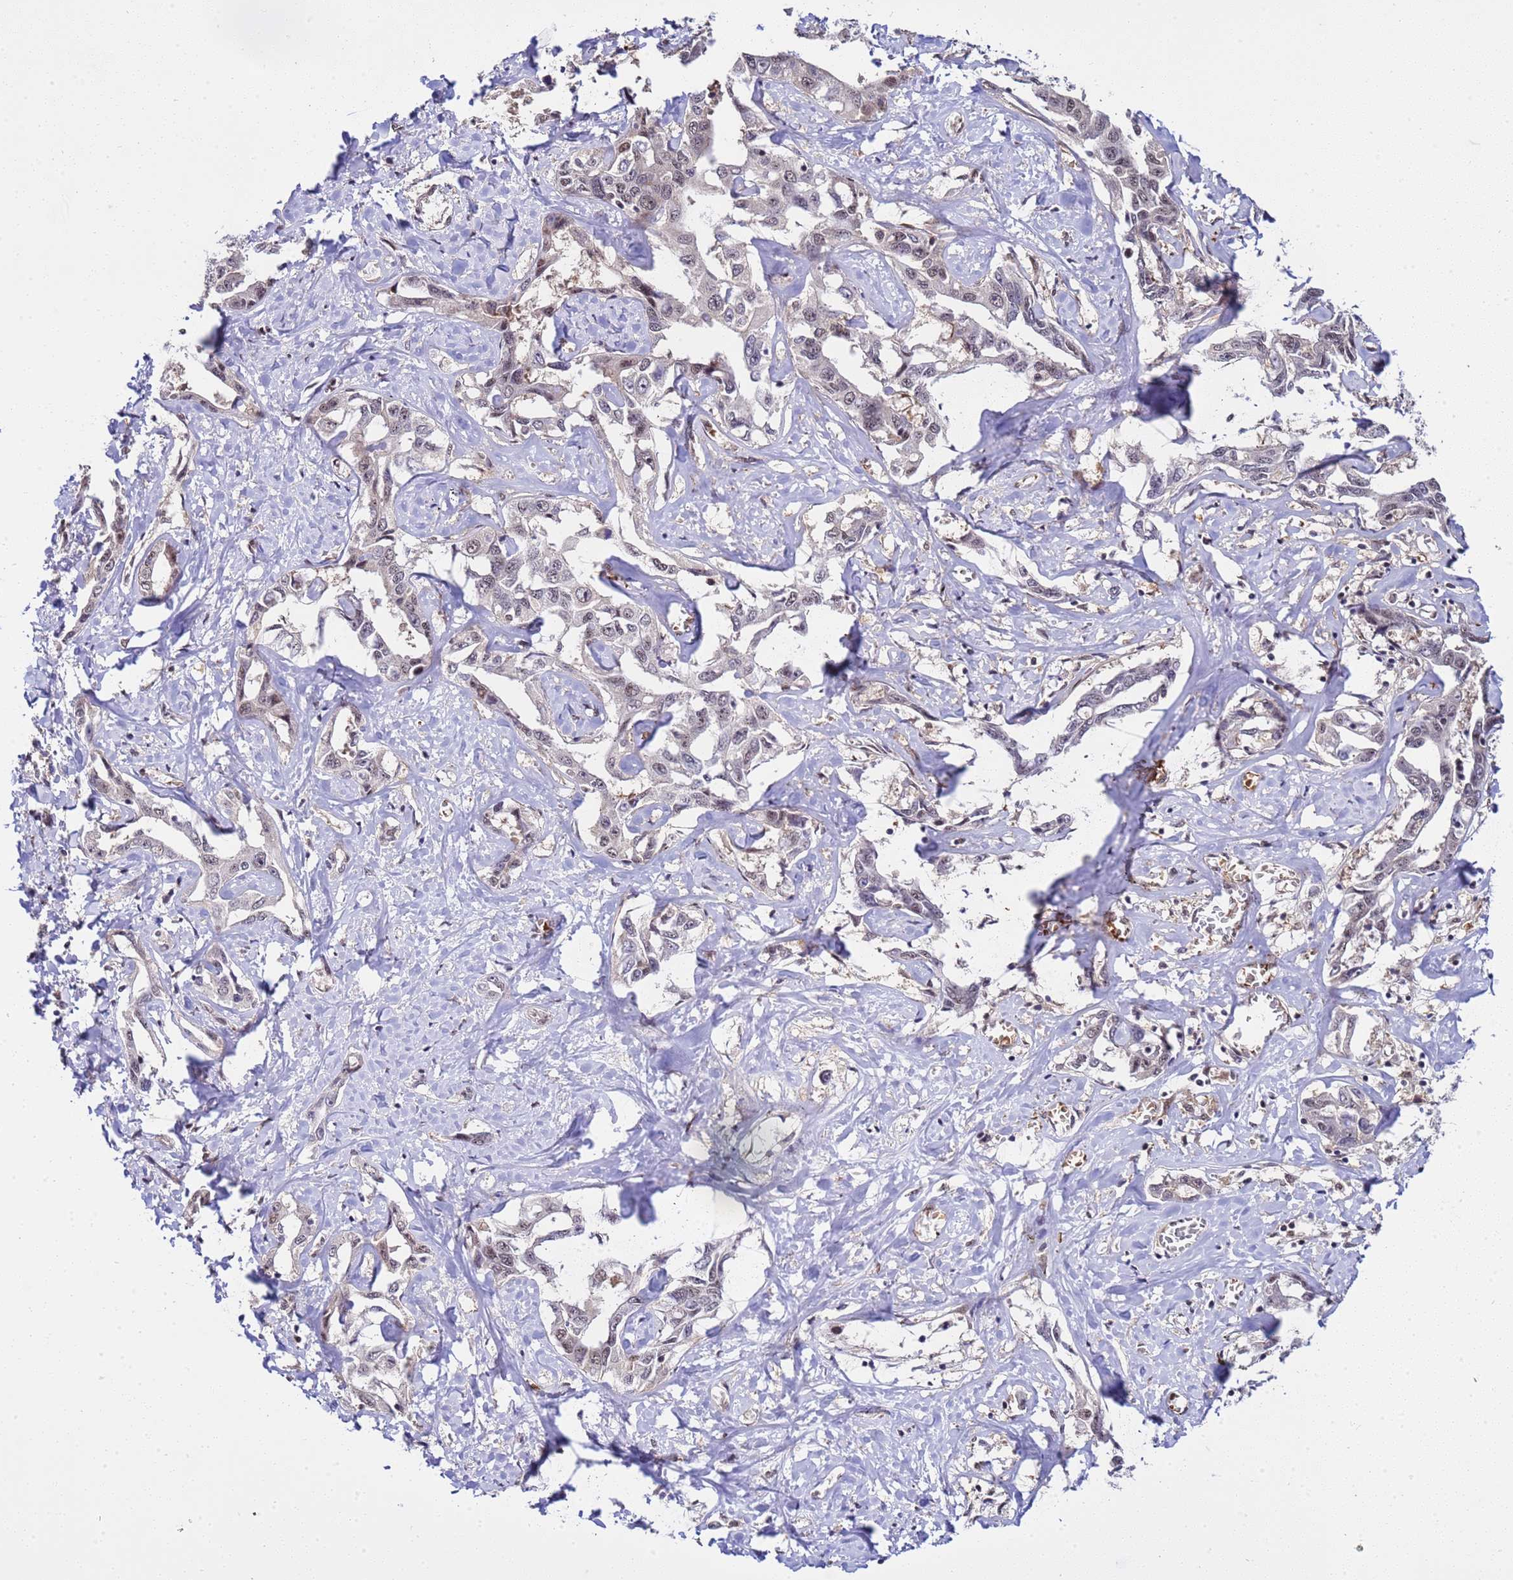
{"staining": {"intensity": "weak", "quantity": ">75%", "location": "nuclear"}, "tissue": "liver cancer", "cell_type": "Tumor cells", "image_type": "cancer", "snomed": [{"axis": "morphology", "description": "Cholangiocarcinoma"}, {"axis": "topography", "description": "Liver"}], "caption": "Human liver cholangiocarcinoma stained for a protein (brown) reveals weak nuclear positive positivity in about >75% of tumor cells.", "gene": "GEN1", "patient": {"sex": "male", "age": 59}}